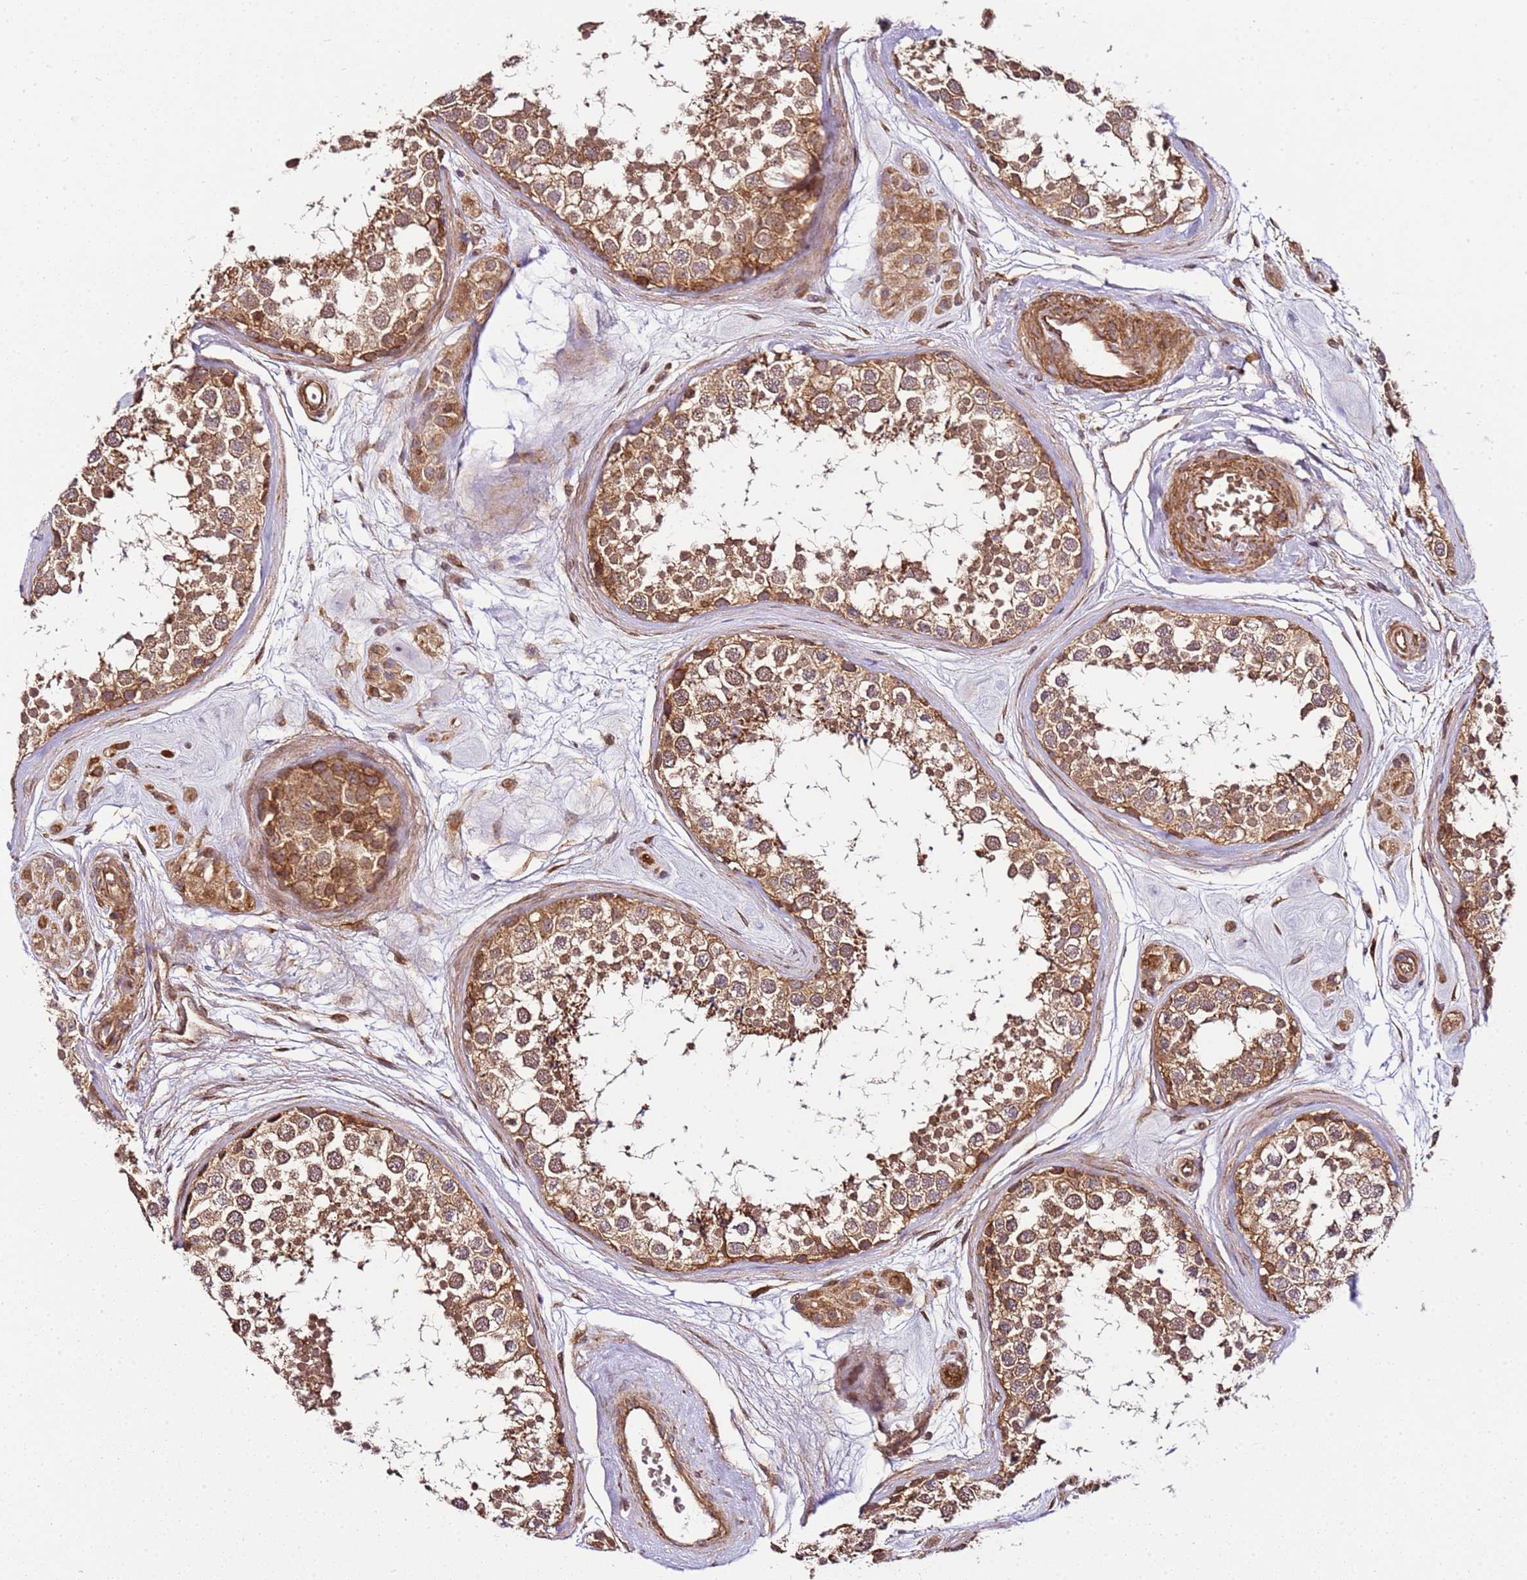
{"staining": {"intensity": "strong", "quantity": ">75%", "location": "cytoplasmic/membranous"}, "tissue": "testis", "cell_type": "Cells in seminiferous ducts", "image_type": "normal", "snomed": [{"axis": "morphology", "description": "Normal tissue, NOS"}, {"axis": "topography", "description": "Testis"}], "caption": "Strong cytoplasmic/membranous expression for a protein is identified in about >75% of cells in seminiferous ducts of normal testis using immunohistochemistry.", "gene": "TM2D2", "patient": {"sex": "male", "age": 56}}